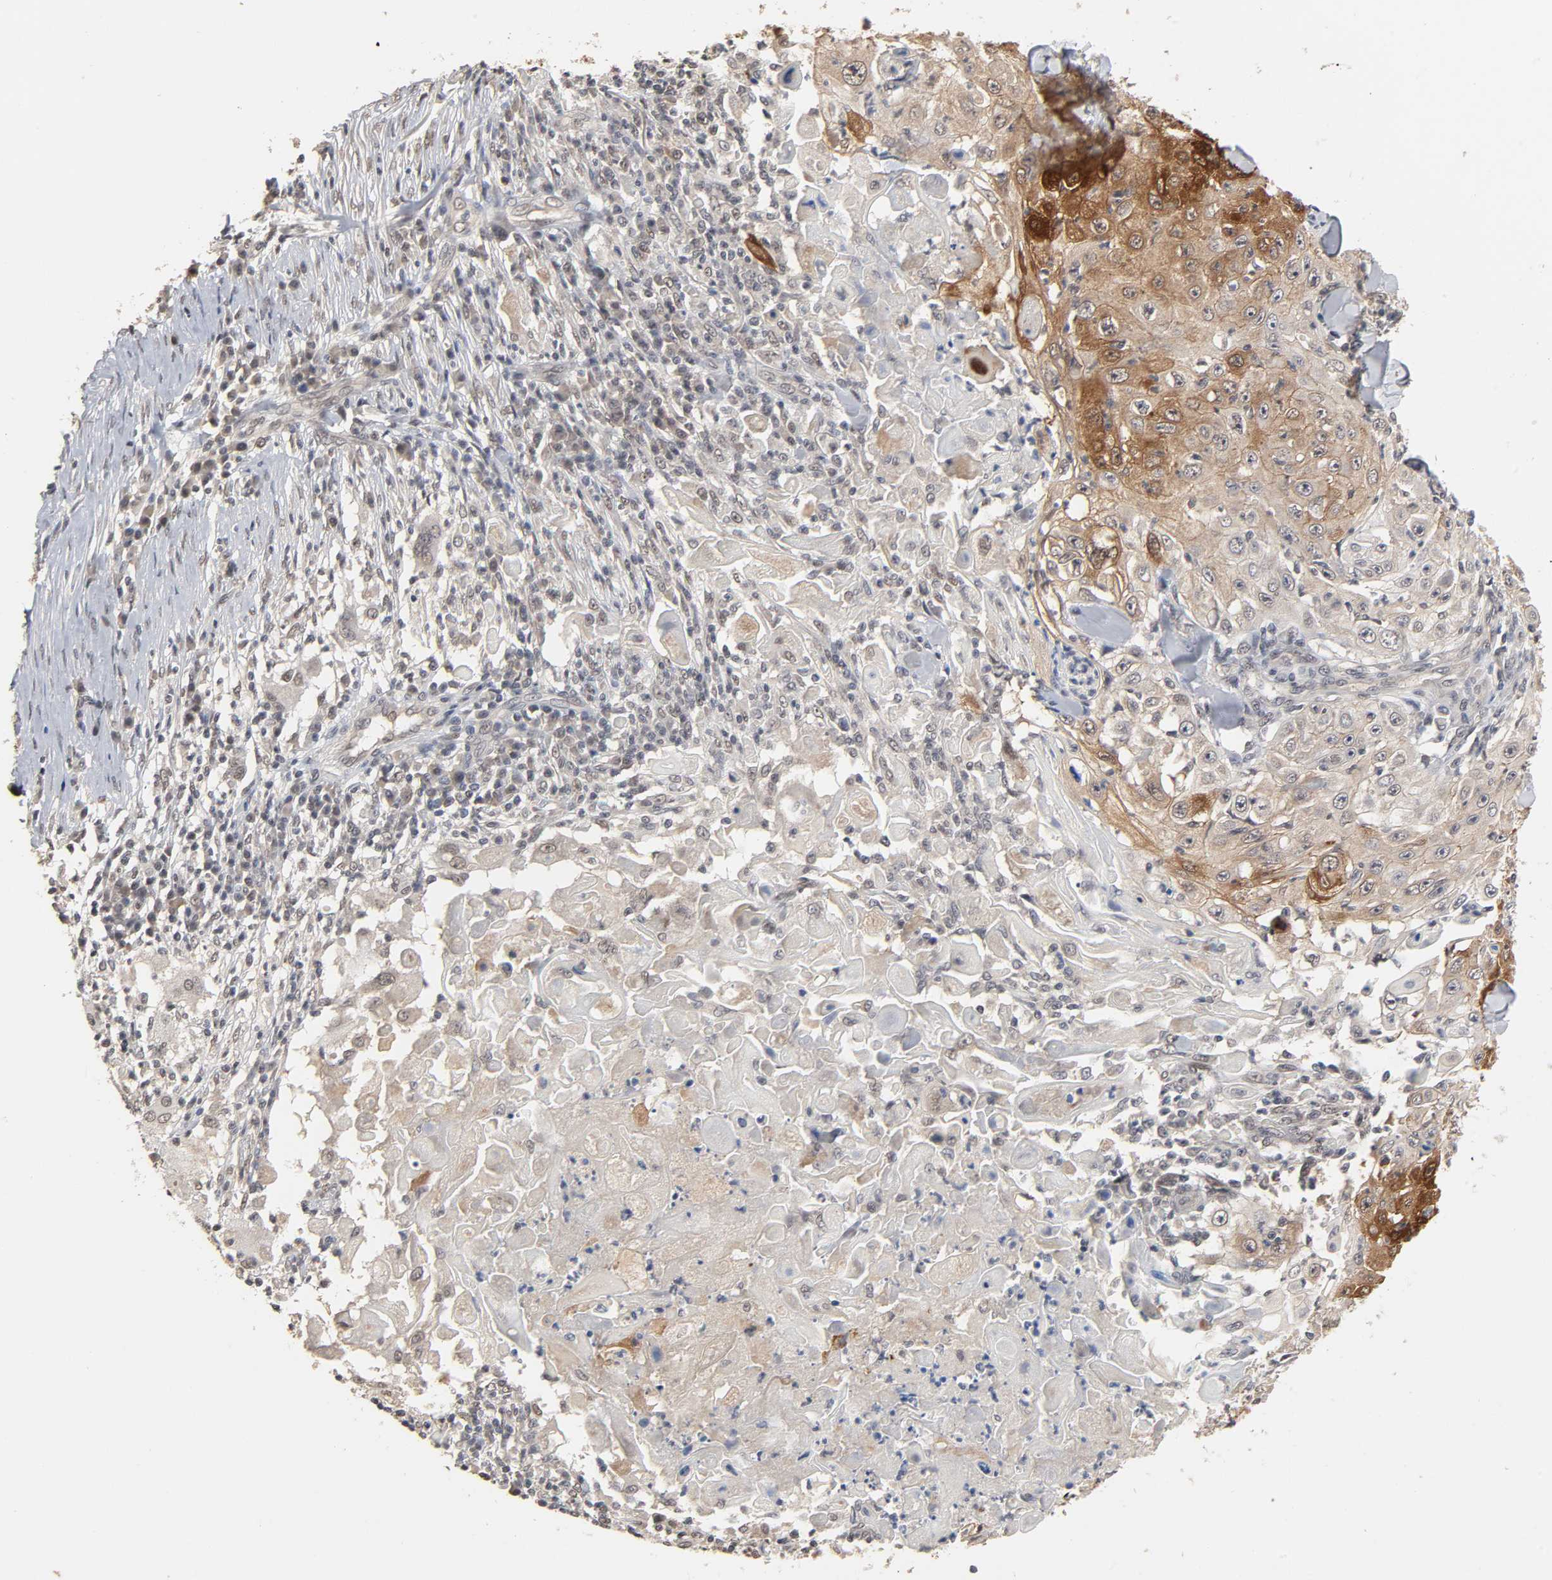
{"staining": {"intensity": "strong", "quantity": ">75%", "location": "cytoplasmic/membranous"}, "tissue": "skin cancer", "cell_type": "Tumor cells", "image_type": "cancer", "snomed": [{"axis": "morphology", "description": "Squamous cell carcinoma, NOS"}, {"axis": "topography", "description": "Skin"}], "caption": "Immunohistochemistry (IHC) (DAB (3,3'-diaminobenzidine)) staining of human skin cancer (squamous cell carcinoma) demonstrates strong cytoplasmic/membranous protein expression in about >75% of tumor cells.", "gene": "HTR1E", "patient": {"sex": "male", "age": 86}}